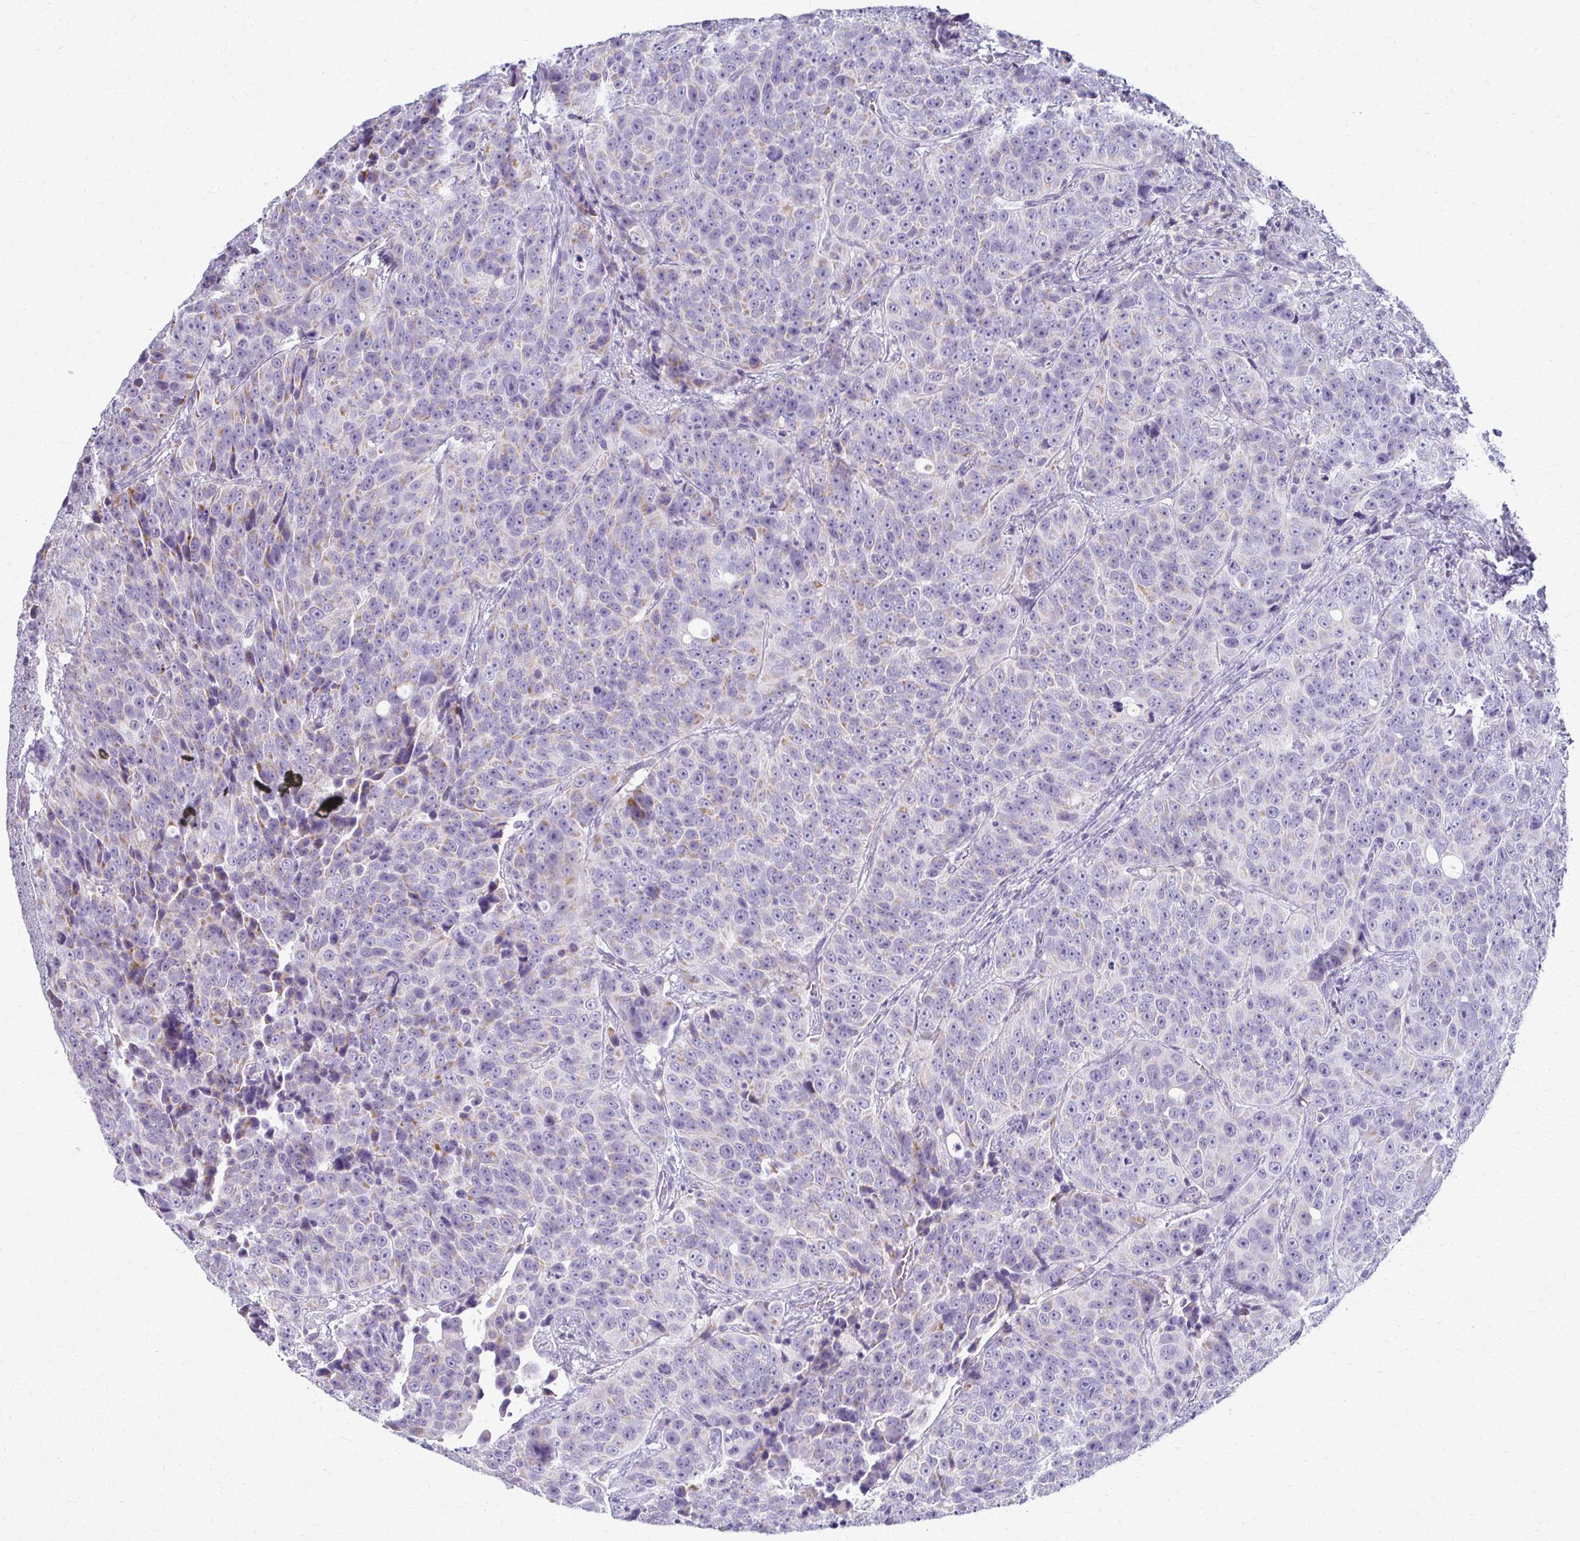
{"staining": {"intensity": "negative", "quantity": "none", "location": "none"}, "tissue": "urothelial cancer", "cell_type": "Tumor cells", "image_type": "cancer", "snomed": [{"axis": "morphology", "description": "Urothelial carcinoma, NOS"}, {"axis": "topography", "description": "Urinary bladder"}], "caption": "Human urothelial cancer stained for a protein using IHC demonstrates no expression in tumor cells.", "gene": "FCGR2B", "patient": {"sex": "male", "age": 52}}